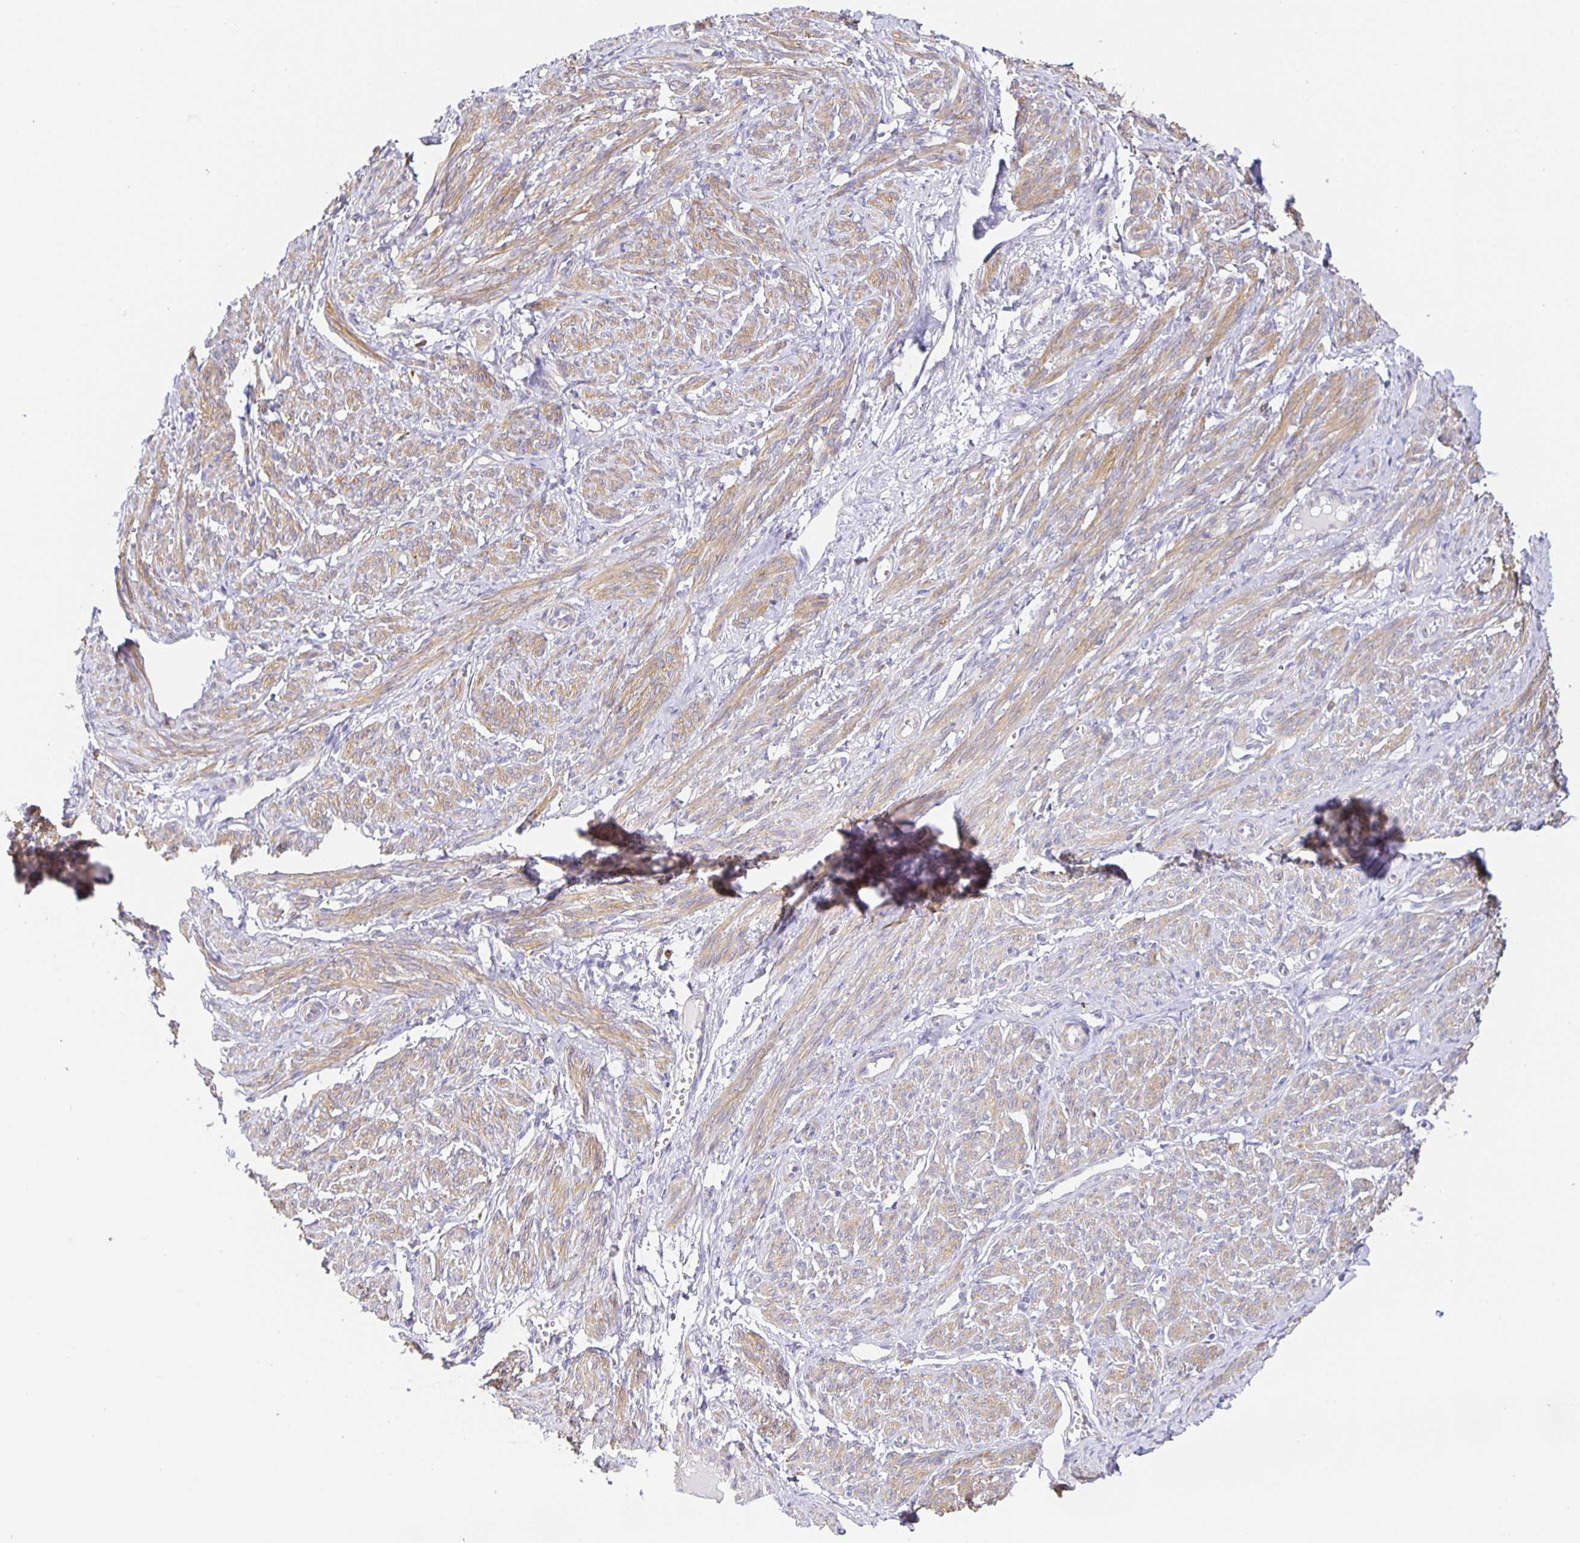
{"staining": {"intensity": "moderate", "quantity": ">75%", "location": "cytoplasmic/membranous"}, "tissue": "smooth muscle", "cell_type": "Smooth muscle cells", "image_type": "normal", "snomed": [{"axis": "morphology", "description": "Normal tissue, NOS"}, {"axis": "topography", "description": "Smooth muscle"}], "caption": "IHC of normal smooth muscle exhibits medium levels of moderate cytoplasmic/membranous positivity in approximately >75% of smooth muscle cells.", "gene": "FLRT3", "patient": {"sex": "female", "age": 65}}